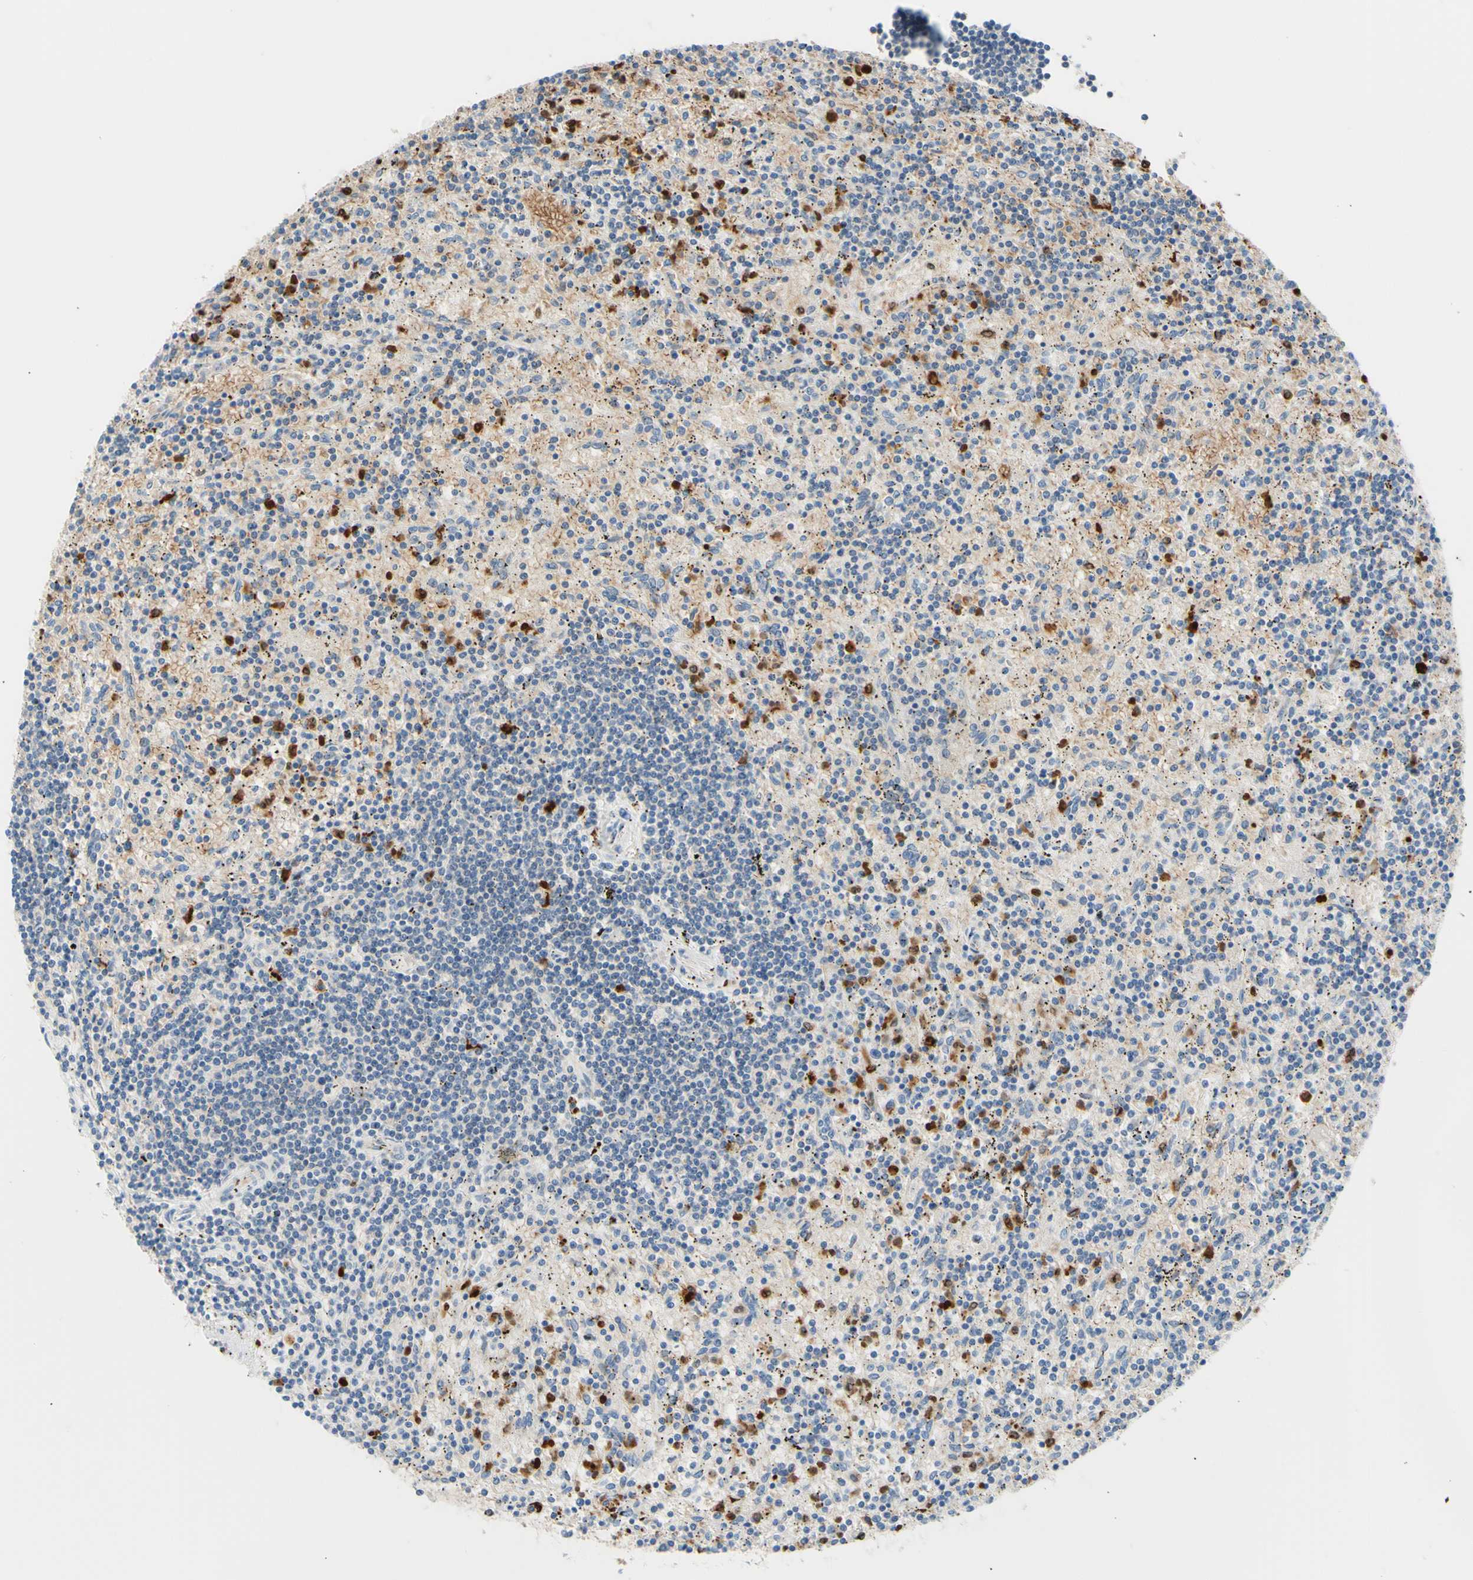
{"staining": {"intensity": "negative", "quantity": "none", "location": "none"}, "tissue": "lymphoma", "cell_type": "Tumor cells", "image_type": "cancer", "snomed": [{"axis": "morphology", "description": "Malignant lymphoma, non-Hodgkin's type, Low grade"}, {"axis": "topography", "description": "Spleen"}], "caption": "IHC histopathology image of neoplastic tissue: human malignant lymphoma, non-Hodgkin's type (low-grade) stained with DAB demonstrates no significant protein staining in tumor cells. (Brightfield microscopy of DAB (3,3'-diaminobenzidine) IHC at high magnification).", "gene": "USP9X", "patient": {"sex": "male", "age": 76}}